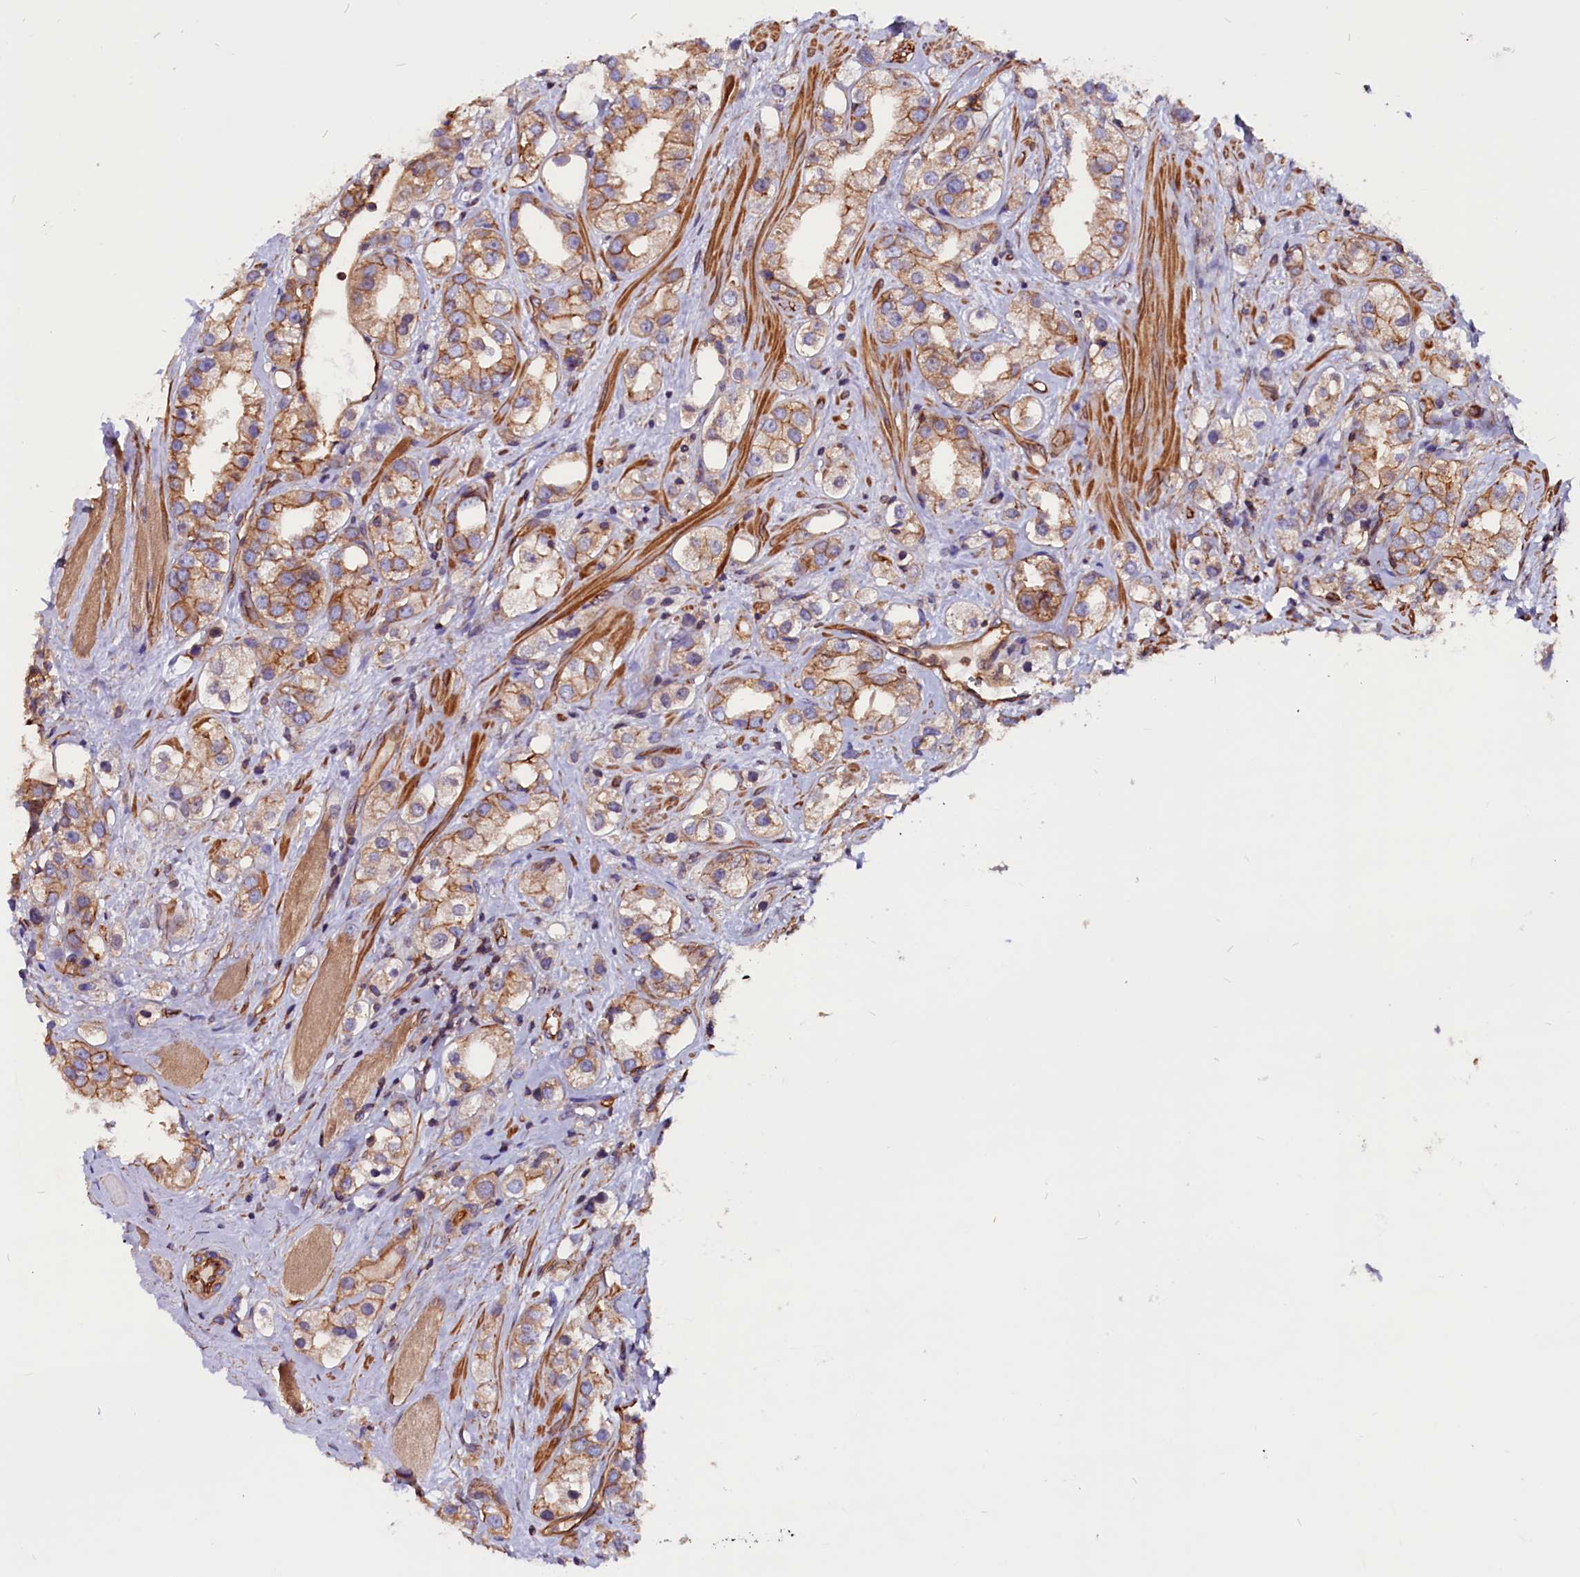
{"staining": {"intensity": "moderate", "quantity": ">75%", "location": "cytoplasmic/membranous"}, "tissue": "prostate cancer", "cell_type": "Tumor cells", "image_type": "cancer", "snomed": [{"axis": "morphology", "description": "Adenocarcinoma, NOS"}, {"axis": "topography", "description": "Prostate"}], "caption": "This histopathology image shows immunohistochemistry (IHC) staining of human prostate adenocarcinoma, with medium moderate cytoplasmic/membranous expression in about >75% of tumor cells.", "gene": "ZNF749", "patient": {"sex": "male", "age": 79}}